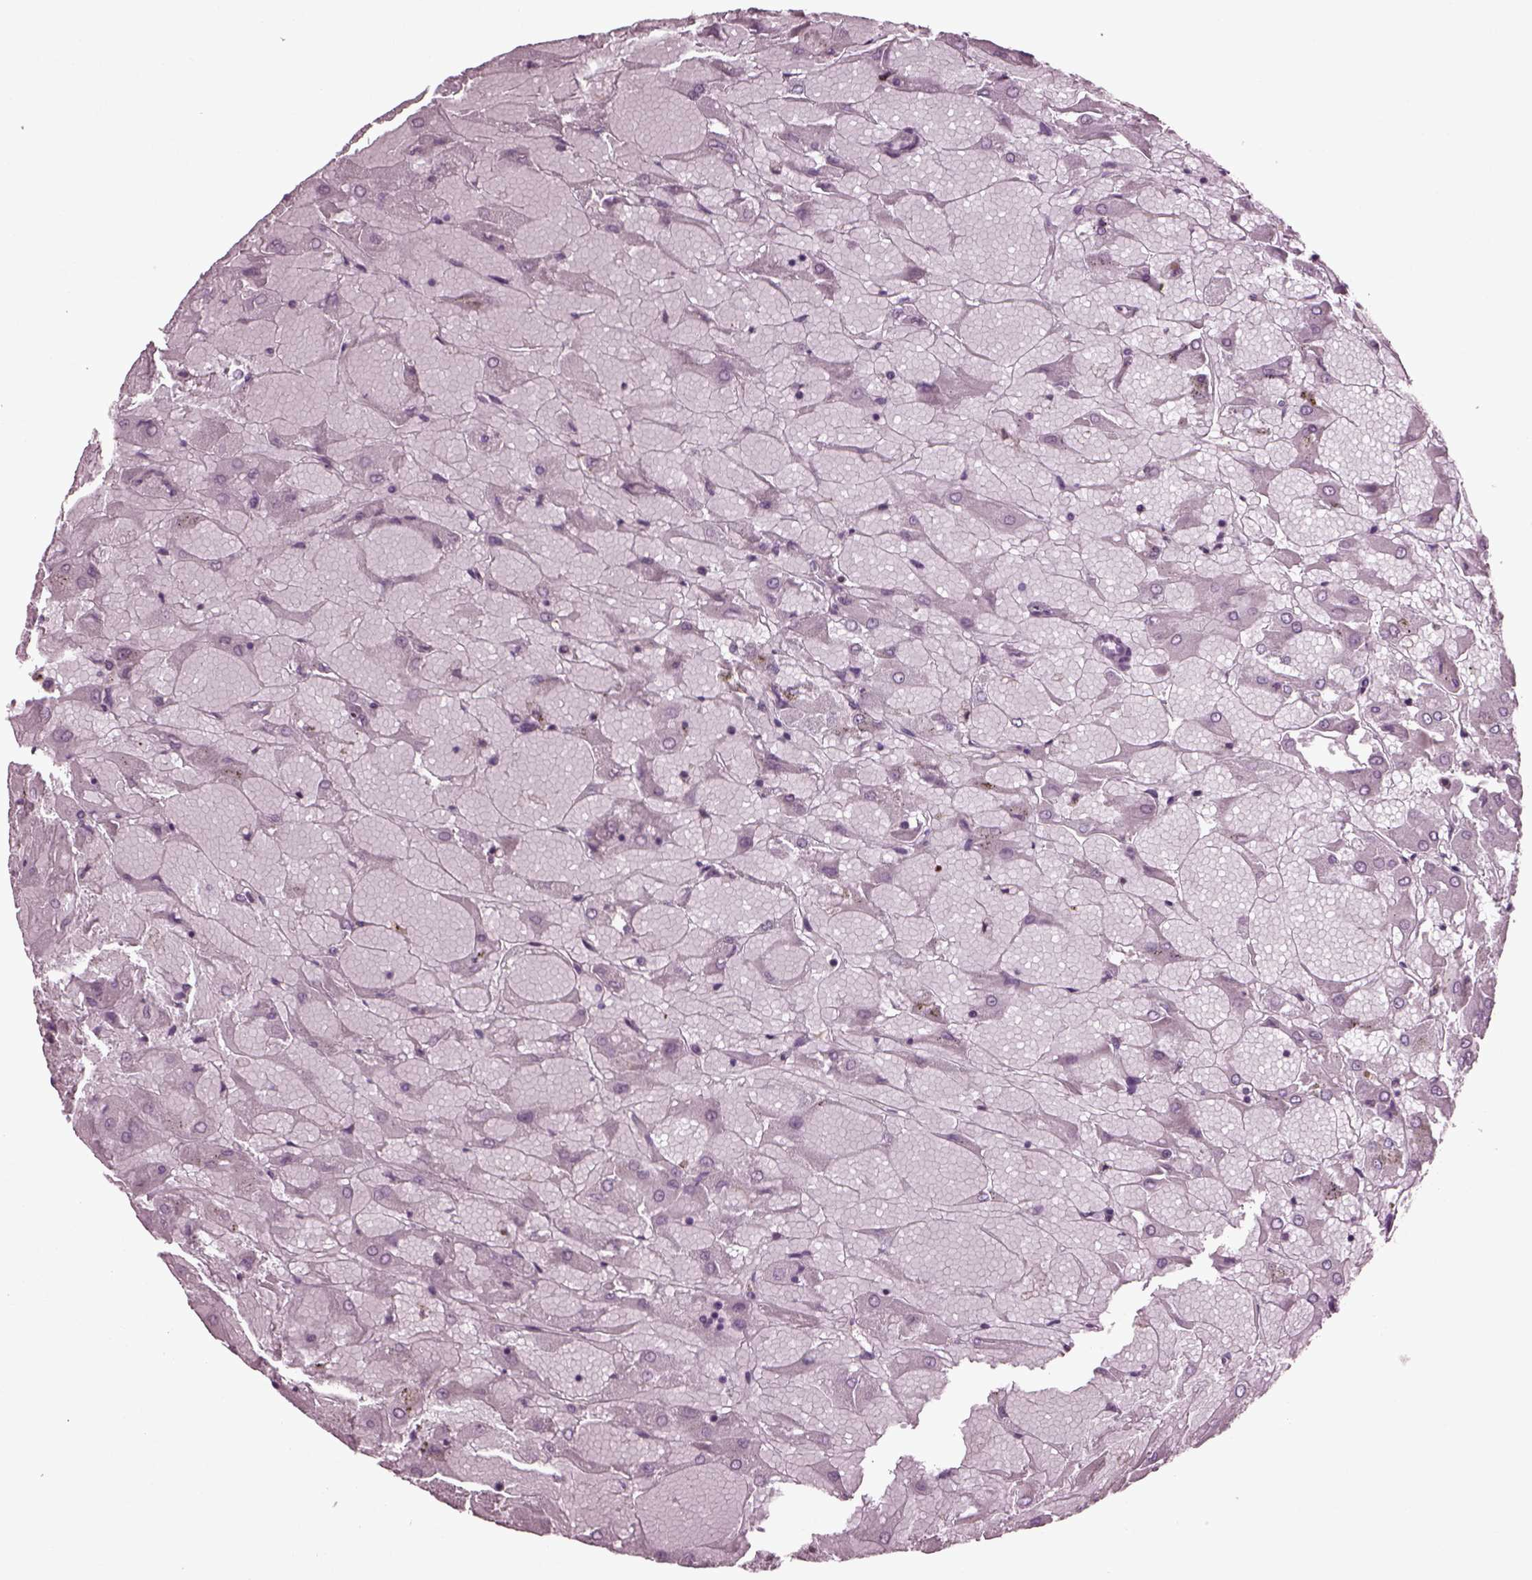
{"staining": {"intensity": "negative", "quantity": "none", "location": "none"}, "tissue": "renal cancer", "cell_type": "Tumor cells", "image_type": "cancer", "snomed": [{"axis": "morphology", "description": "Adenocarcinoma, NOS"}, {"axis": "topography", "description": "Kidney"}], "caption": "Photomicrograph shows no protein expression in tumor cells of renal cancer (adenocarcinoma) tissue.", "gene": "CABP5", "patient": {"sex": "male", "age": 72}}